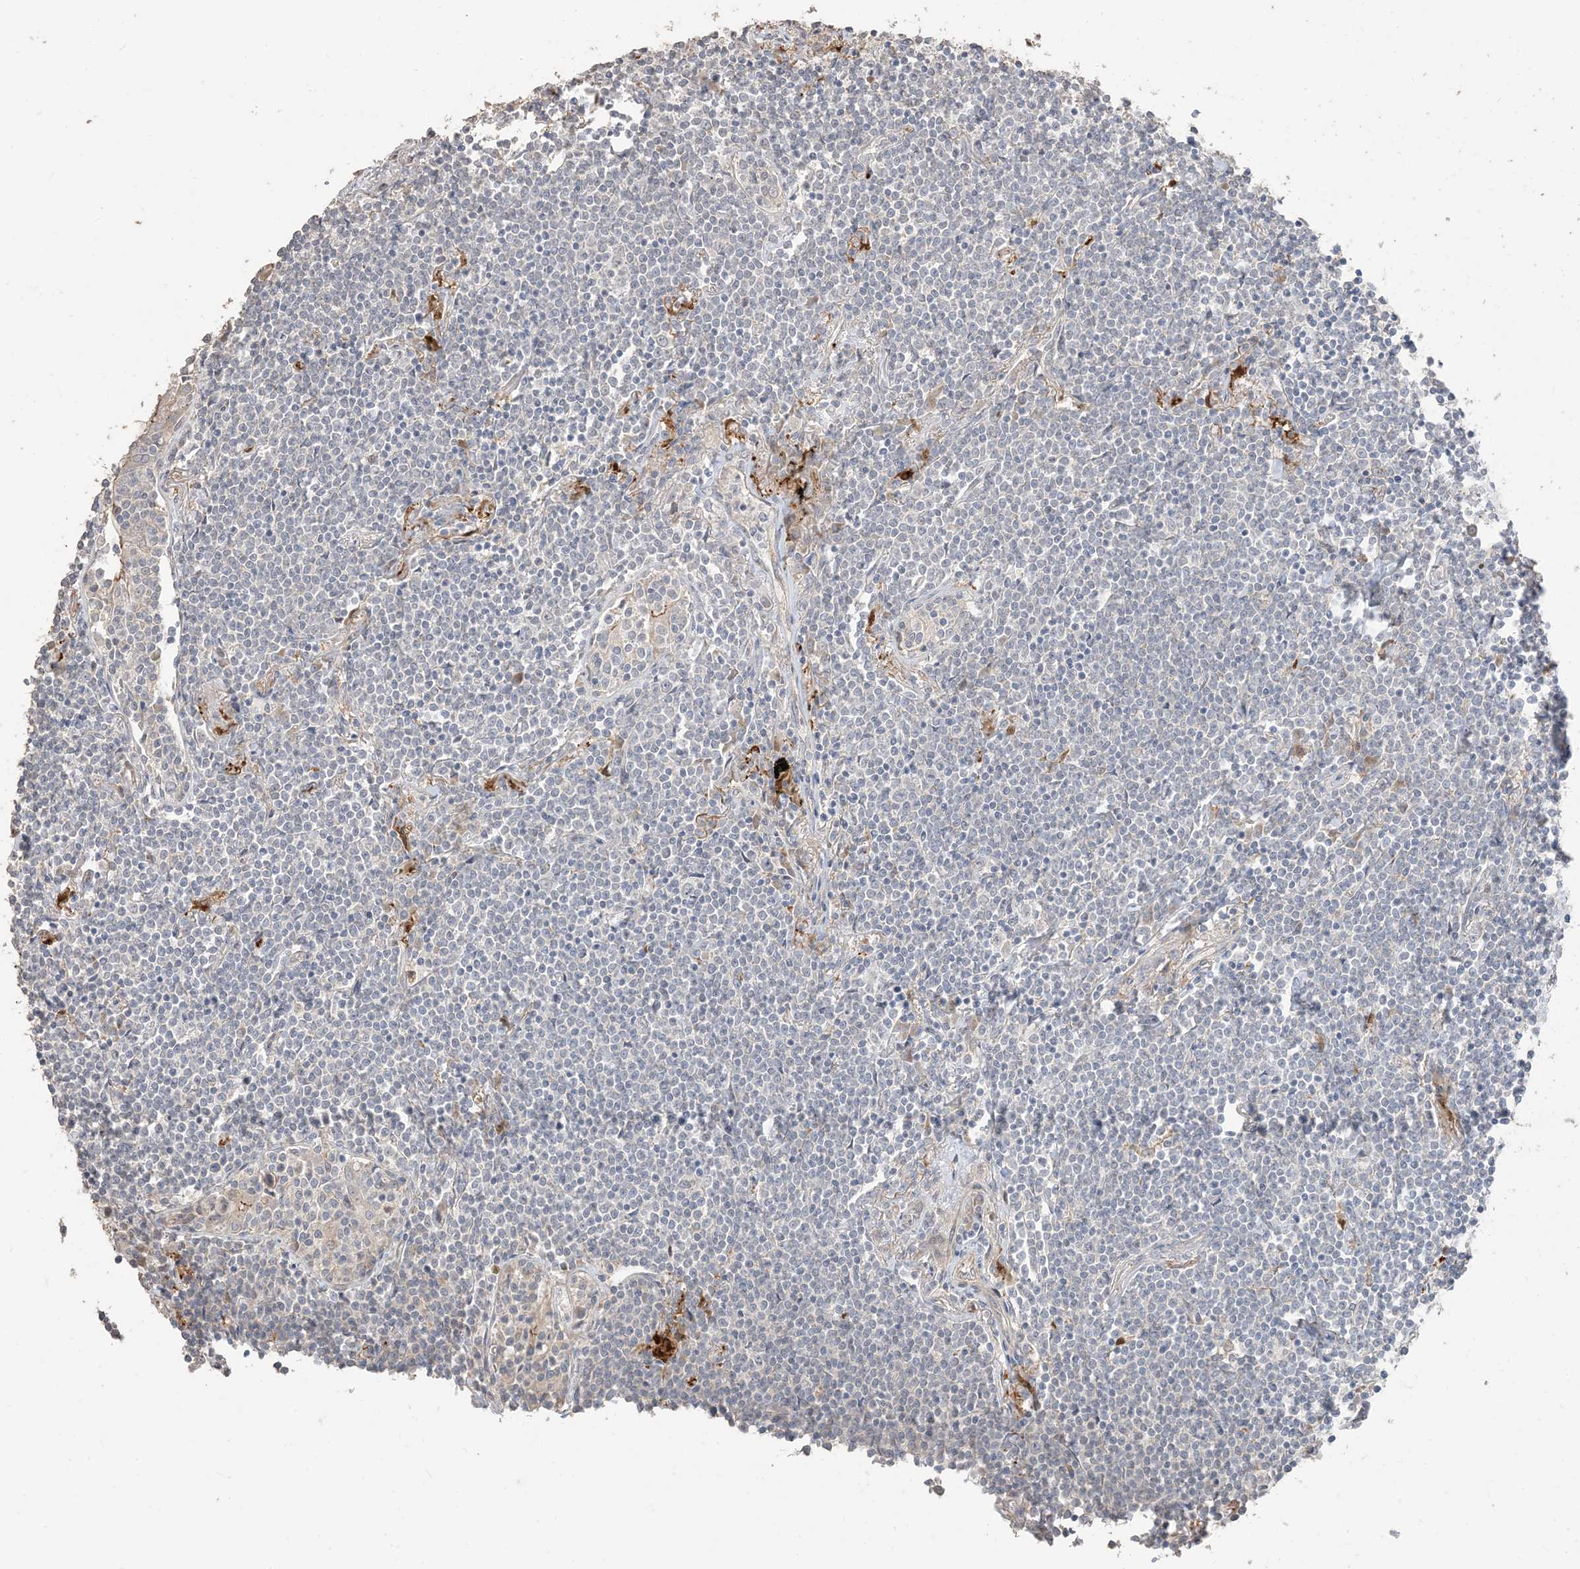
{"staining": {"intensity": "negative", "quantity": "none", "location": "none"}, "tissue": "lymphoma", "cell_type": "Tumor cells", "image_type": "cancer", "snomed": [{"axis": "morphology", "description": "Malignant lymphoma, non-Hodgkin's type, Low grade"}, {"axis": "topography", "description": "Lung"}], "caption": "Immunohistochemistry (IHC) photomicrograph of neoplastic tissue: human lymphoma stained with DAB (3,3'-diaminobenzidine) shows no significant protein expression in tumor cells. The staining is performed using DAB brown chromogen with nuclei counter-stained in using hematoxylin.", "gene": "RNF175", "patient": {"sex": "female", "age": 71}}